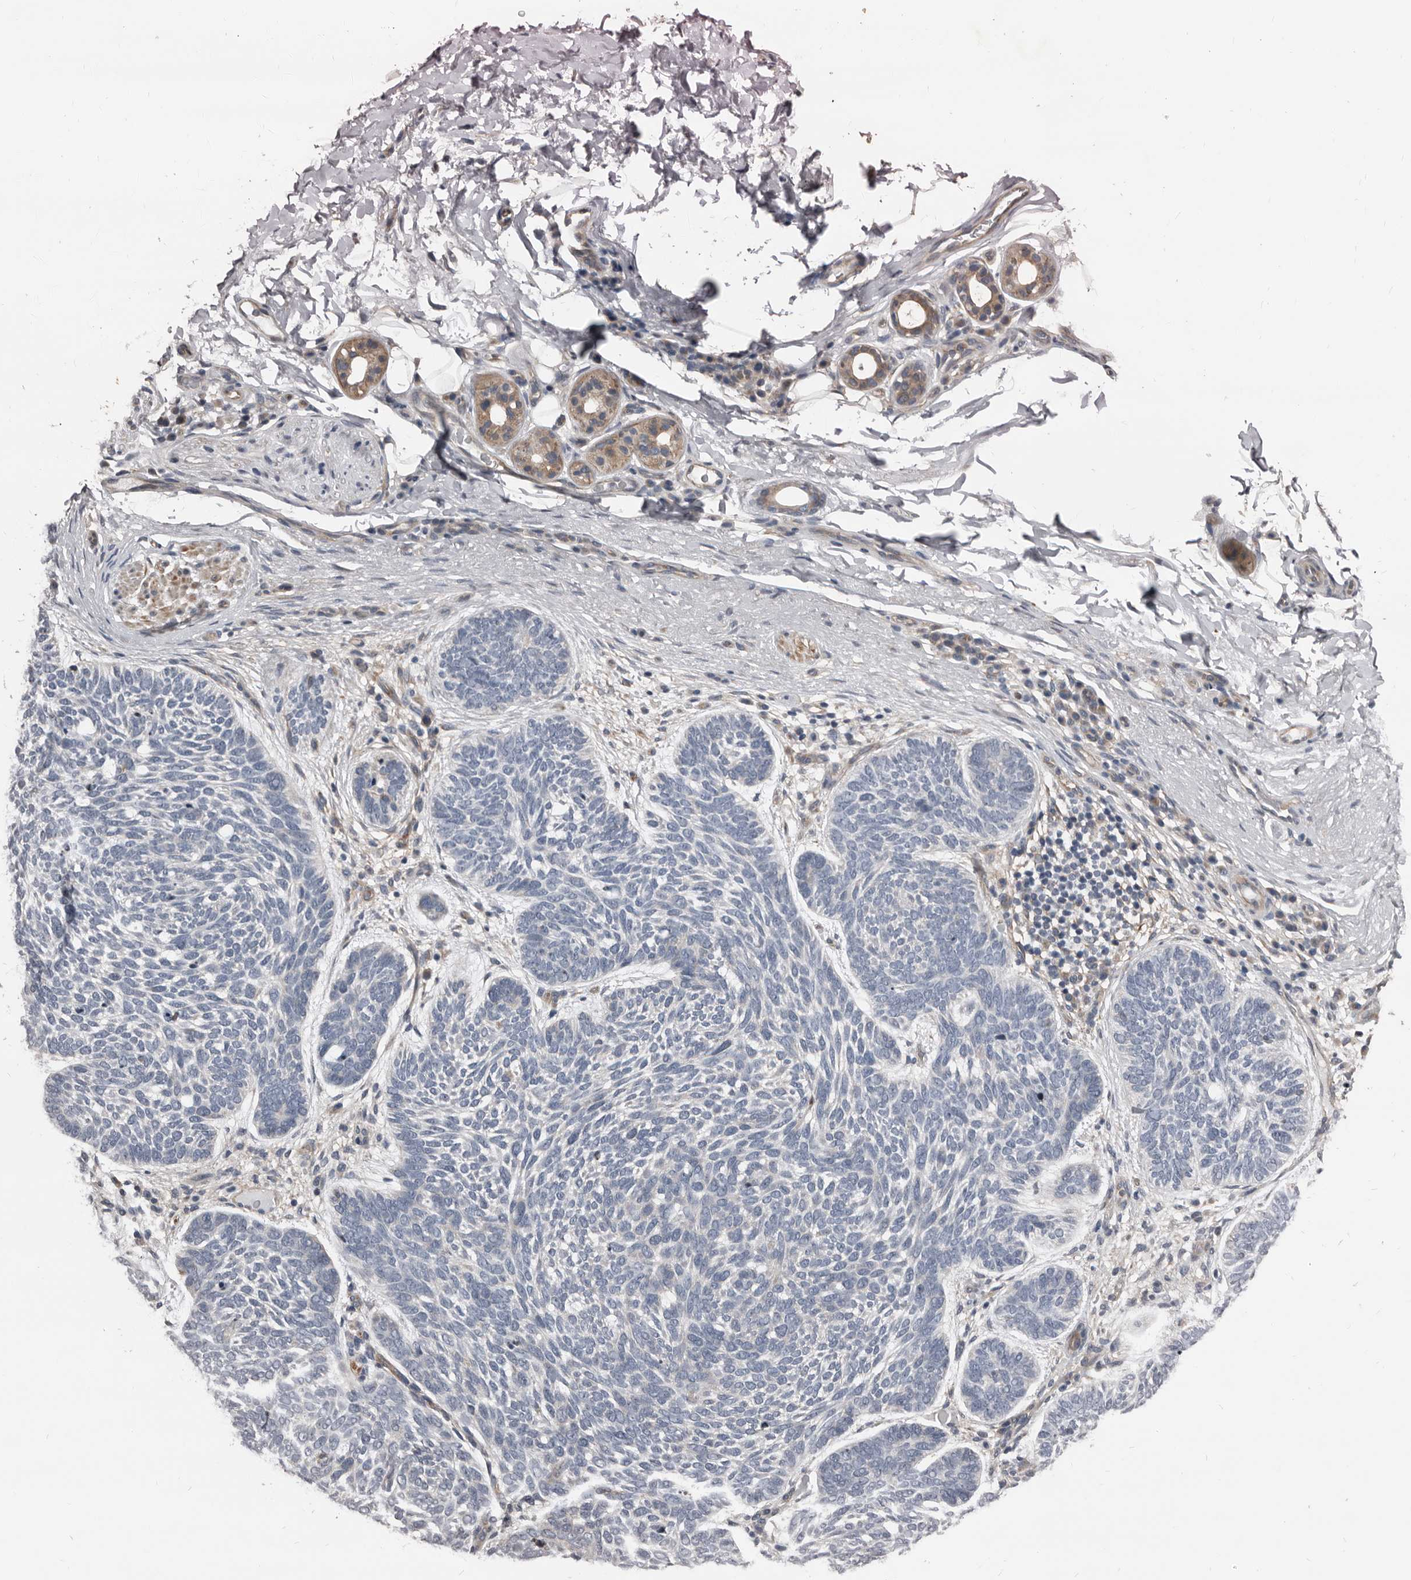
{"staining": {"intensity": "negative", "quantity": "none", "location": "none"}, "tissue": "skin cancer", "cell_type": "Tumor cells", "image_type": "cancer", "snomed": [{"axis": "morphology", "description": "Basal cell carcinoma"}, {"axis": "topography", "description": "Skin"}], "caption": "The immunohistochemistry histopathology image has no significant expression in tumor cells of basal cell carcinoma (skin) tissue. (Stains: DAB (3,3'-diaminobenzidine) immunohistochemistry (IHC) with hematoxylin counter stain, Microscopy: brightfield microscopy at high magnification).", "gene": "DHPS", "patient": {"sex": "female", "age": 85}}